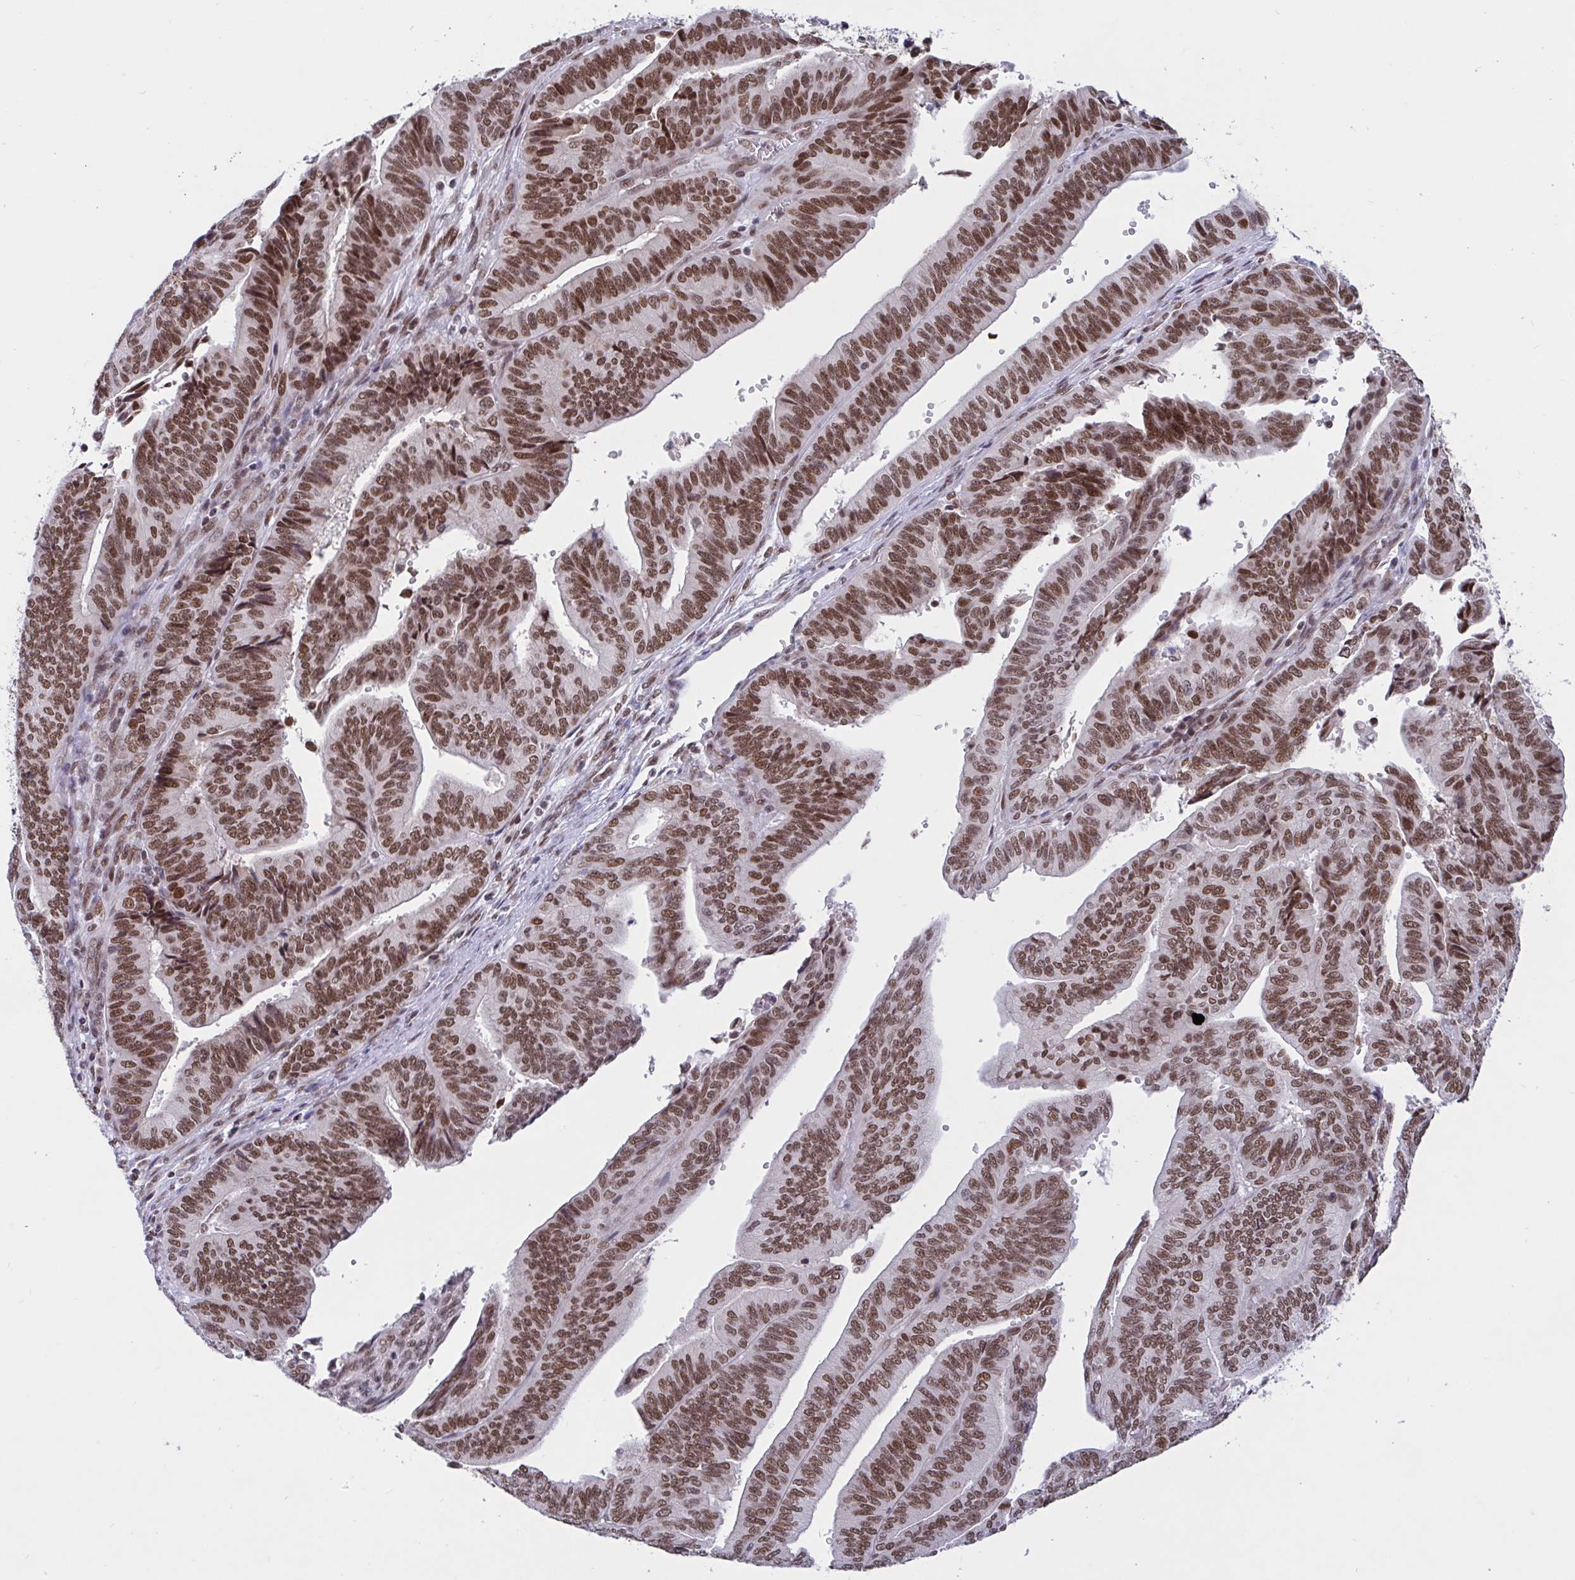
{"staining": {"intensity": "moderate", "quantity": ">75%", "location": "nuclear"}, "tissue": "endometrial cancer", "cell_type": "Tumor cells", "image_type": "cancer", "snomed": [{"axis": "morphology", "description": "Adenocarcinoma, NOS"}, {"axis": "topography", "description": "Endometrium"}], "caption": "This image shows immunohistochemistry staining of human endometrial adenocarcinoma, with medium moderate nuclear expression in about >75% of tumor cells.", "gene": "PHF10", "patient": {"sex": "female", "age": 65}}